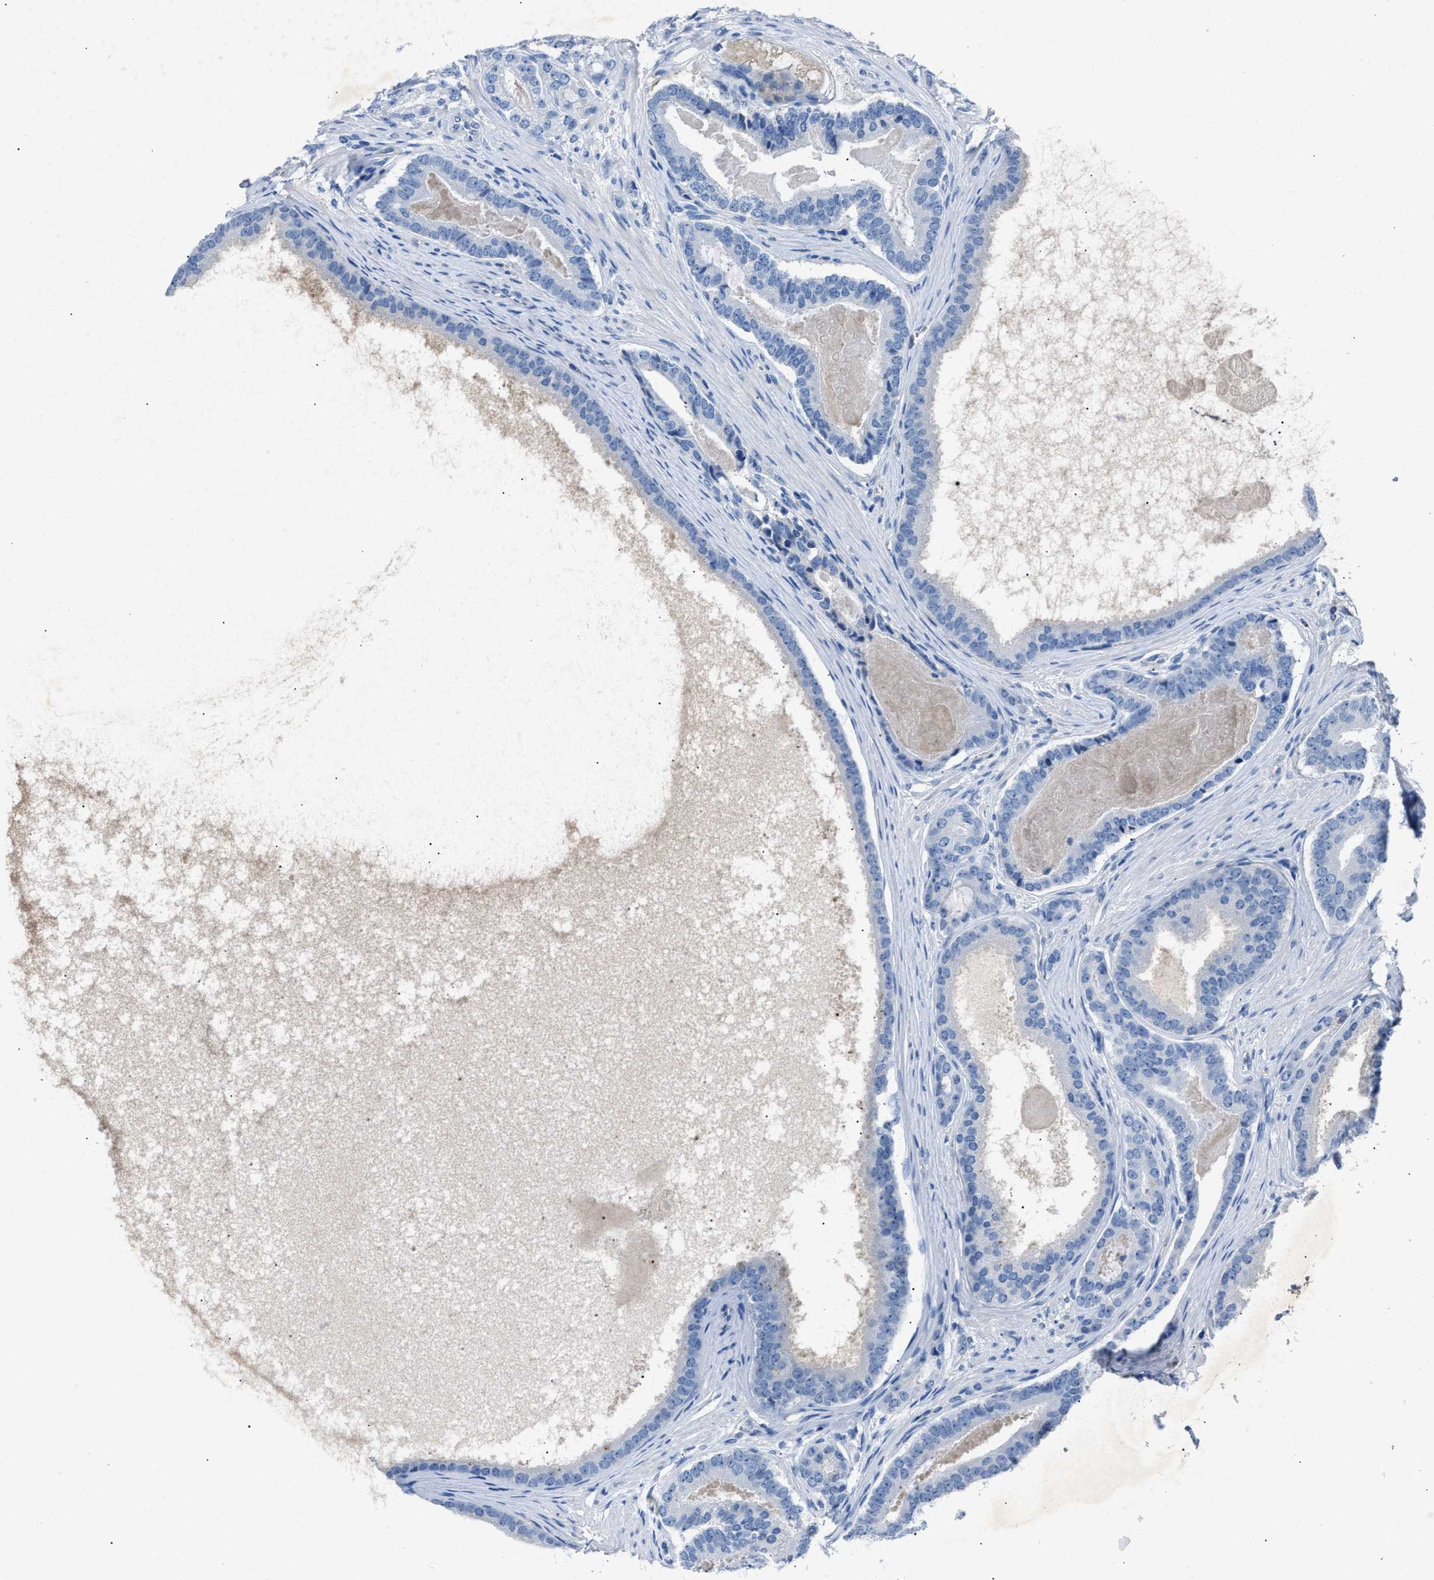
{"staining": {"intensity": "negative", "quantity": "none", "location": "none"}, "tissue": "prostate cancer", "cell_type": "Tumor cells", "image_type": "cancer", "snomed": [{"axis": "morphology", "description": "Adenocarcinoma, High grade"}, {"axis": "topography", "description": "Prostate"}], "caption": "Immunohistochemical staining of human prostate cancer exhibits no significant positivity in tumor cells.", "gene": "DNAAF5", "patient": {"sex": "male", "age": 60}}